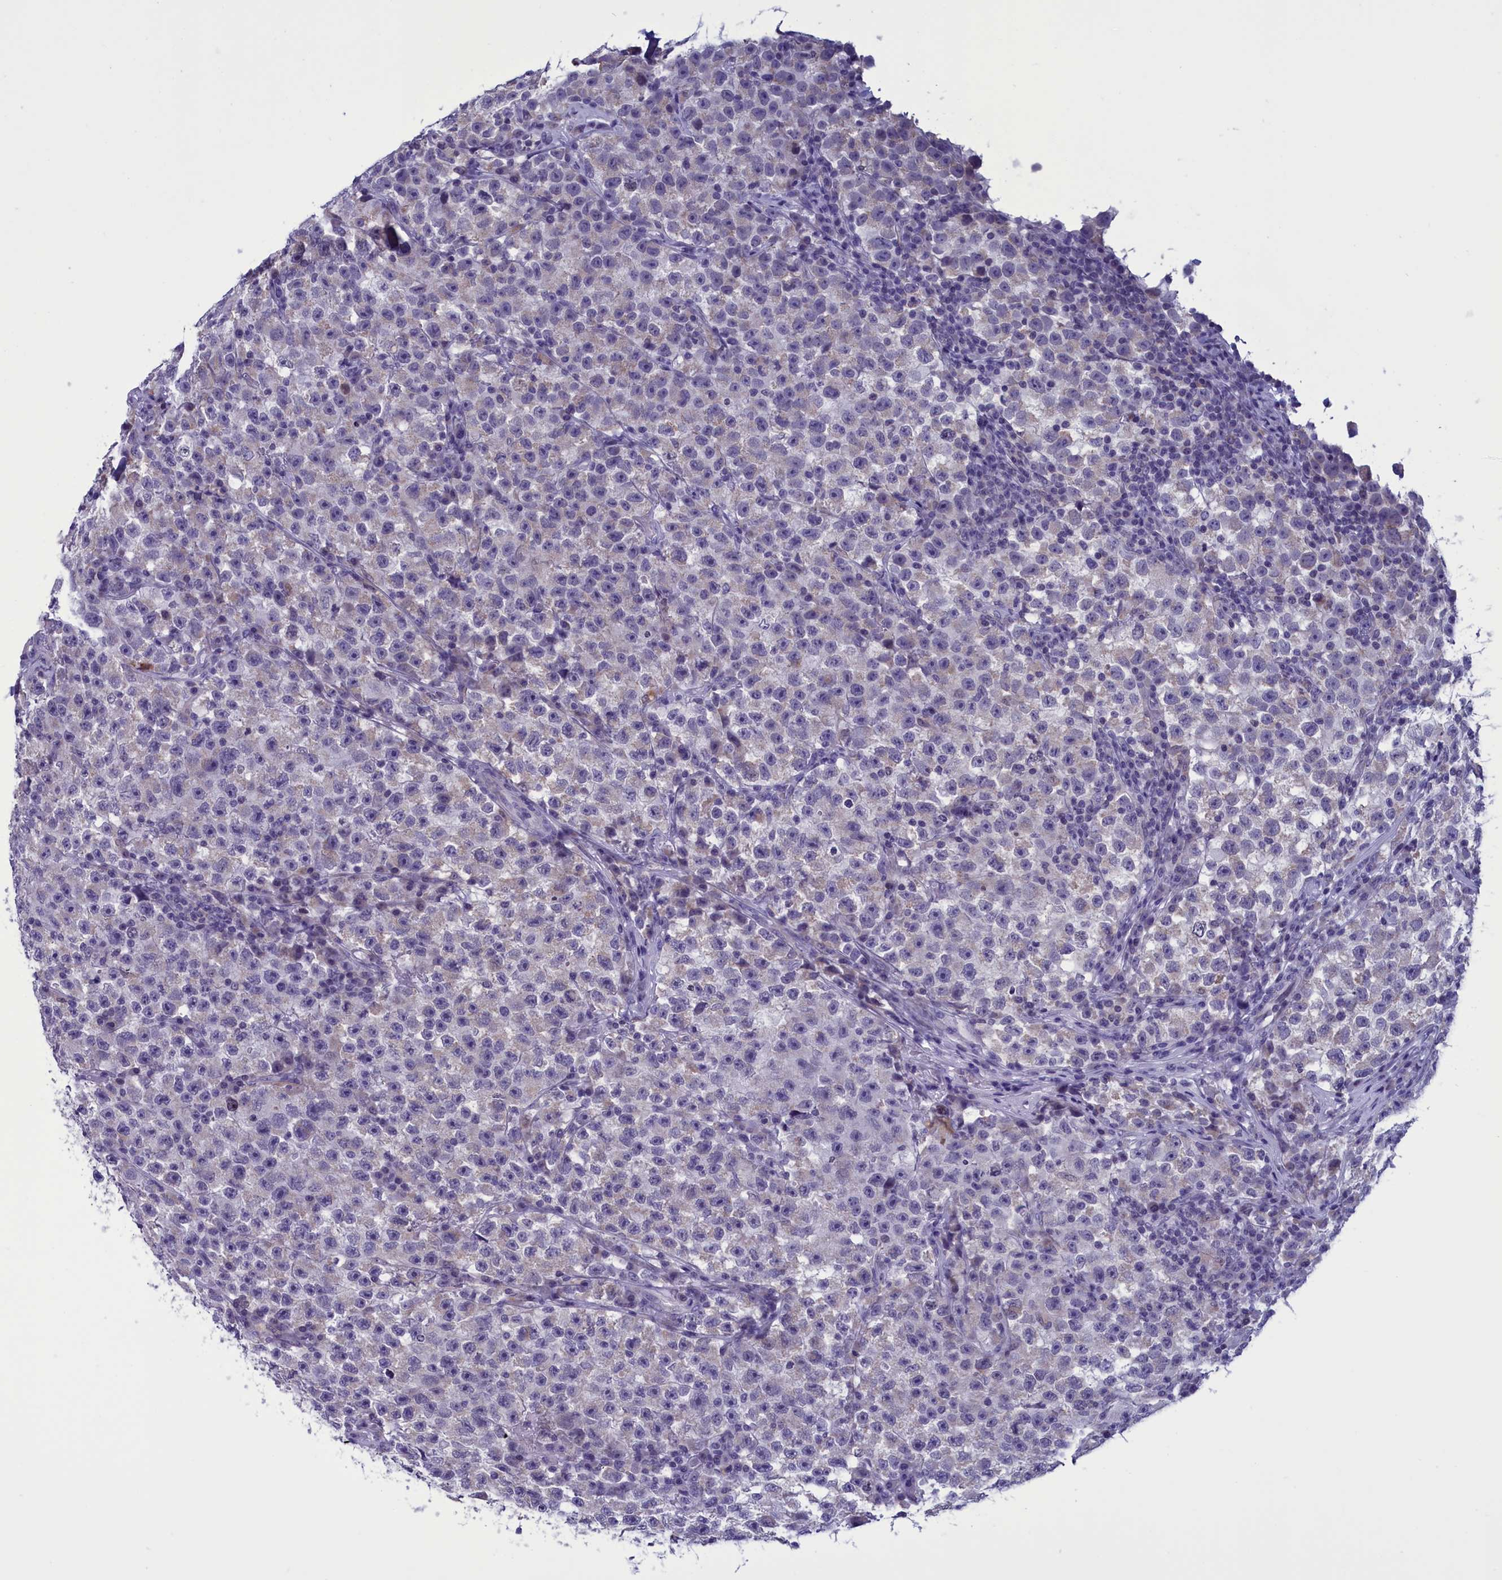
{"staining": {"intensity": "negative", "quantity": "none", "location": "none"}, "tissue": "testis cancer", "cell_type": "Tumor cells", "image_type": "cancer", "snomed": [{"axis": "morphology", "description": "Seminoma, NOS"}, {"axis": "topography", "description": "Testis"}], "caption": "This is an immunohistochemistry image of testis seminoma. There is no staining in tumor cells.", "gene": "PARS2", "patient": {"sex": "male", "age": 22}}